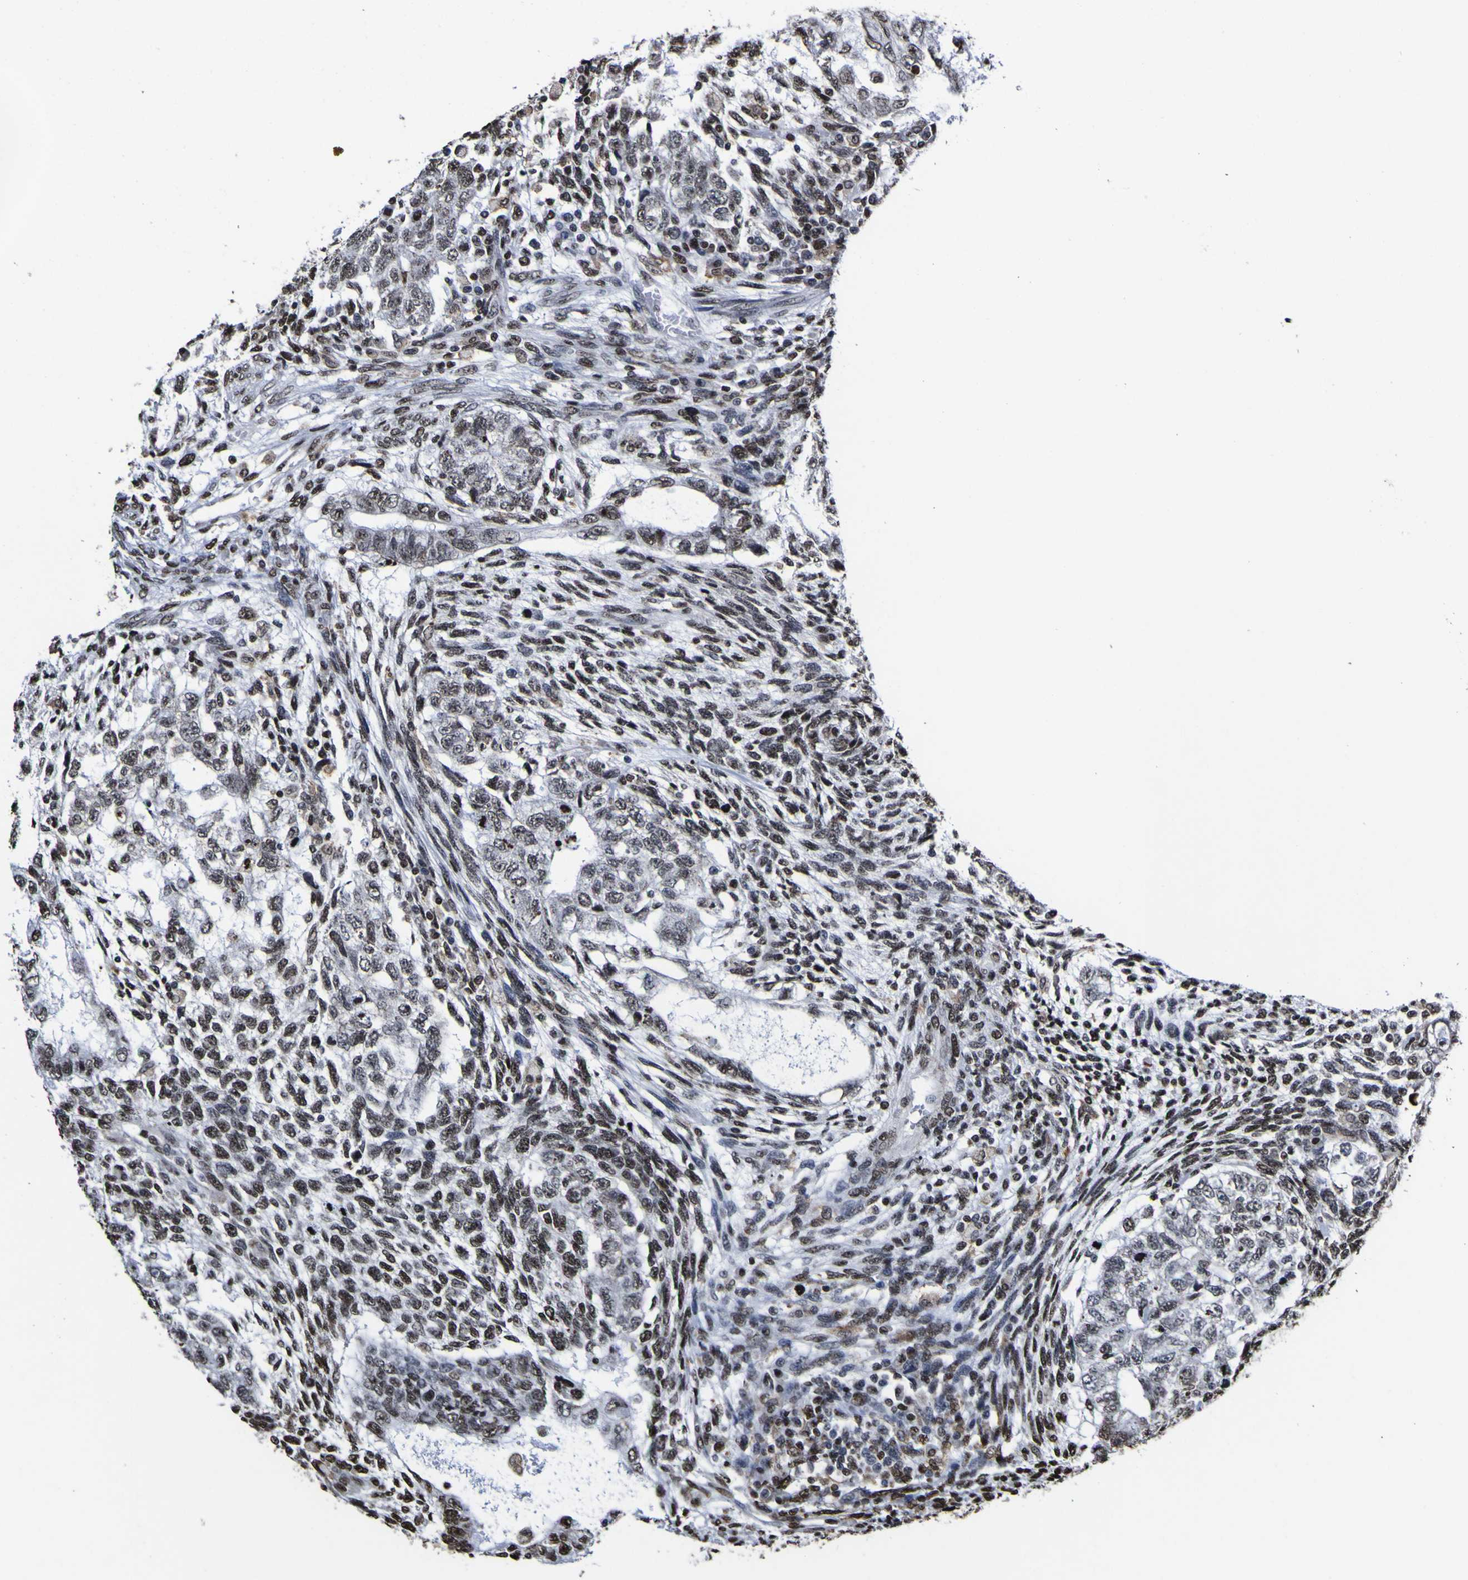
{"staining": {"intensity": "strong", "quantity": "25%-75%", "location": "nuclear"}, "tissue": "testis cancer", "cell_type": "Tumor cells", "image_type": "cancer", "snomed": [{"axis": "morphology", "description": "Normal tissue, NOS"}, {"axis": "morphology", "description": "Carcinoma, Embryonal, NOS"}, {"axis": "topography", "description": "Testis"}], "caption": "IHC image of human testis embryonal carcinoma stained for a protein (brown), which reveals high levels of strong nuclear positivity in about 25%-75% of tumor cells.", "gene": "PIAS1", "patient": {"sex": "male", "age": 36}}